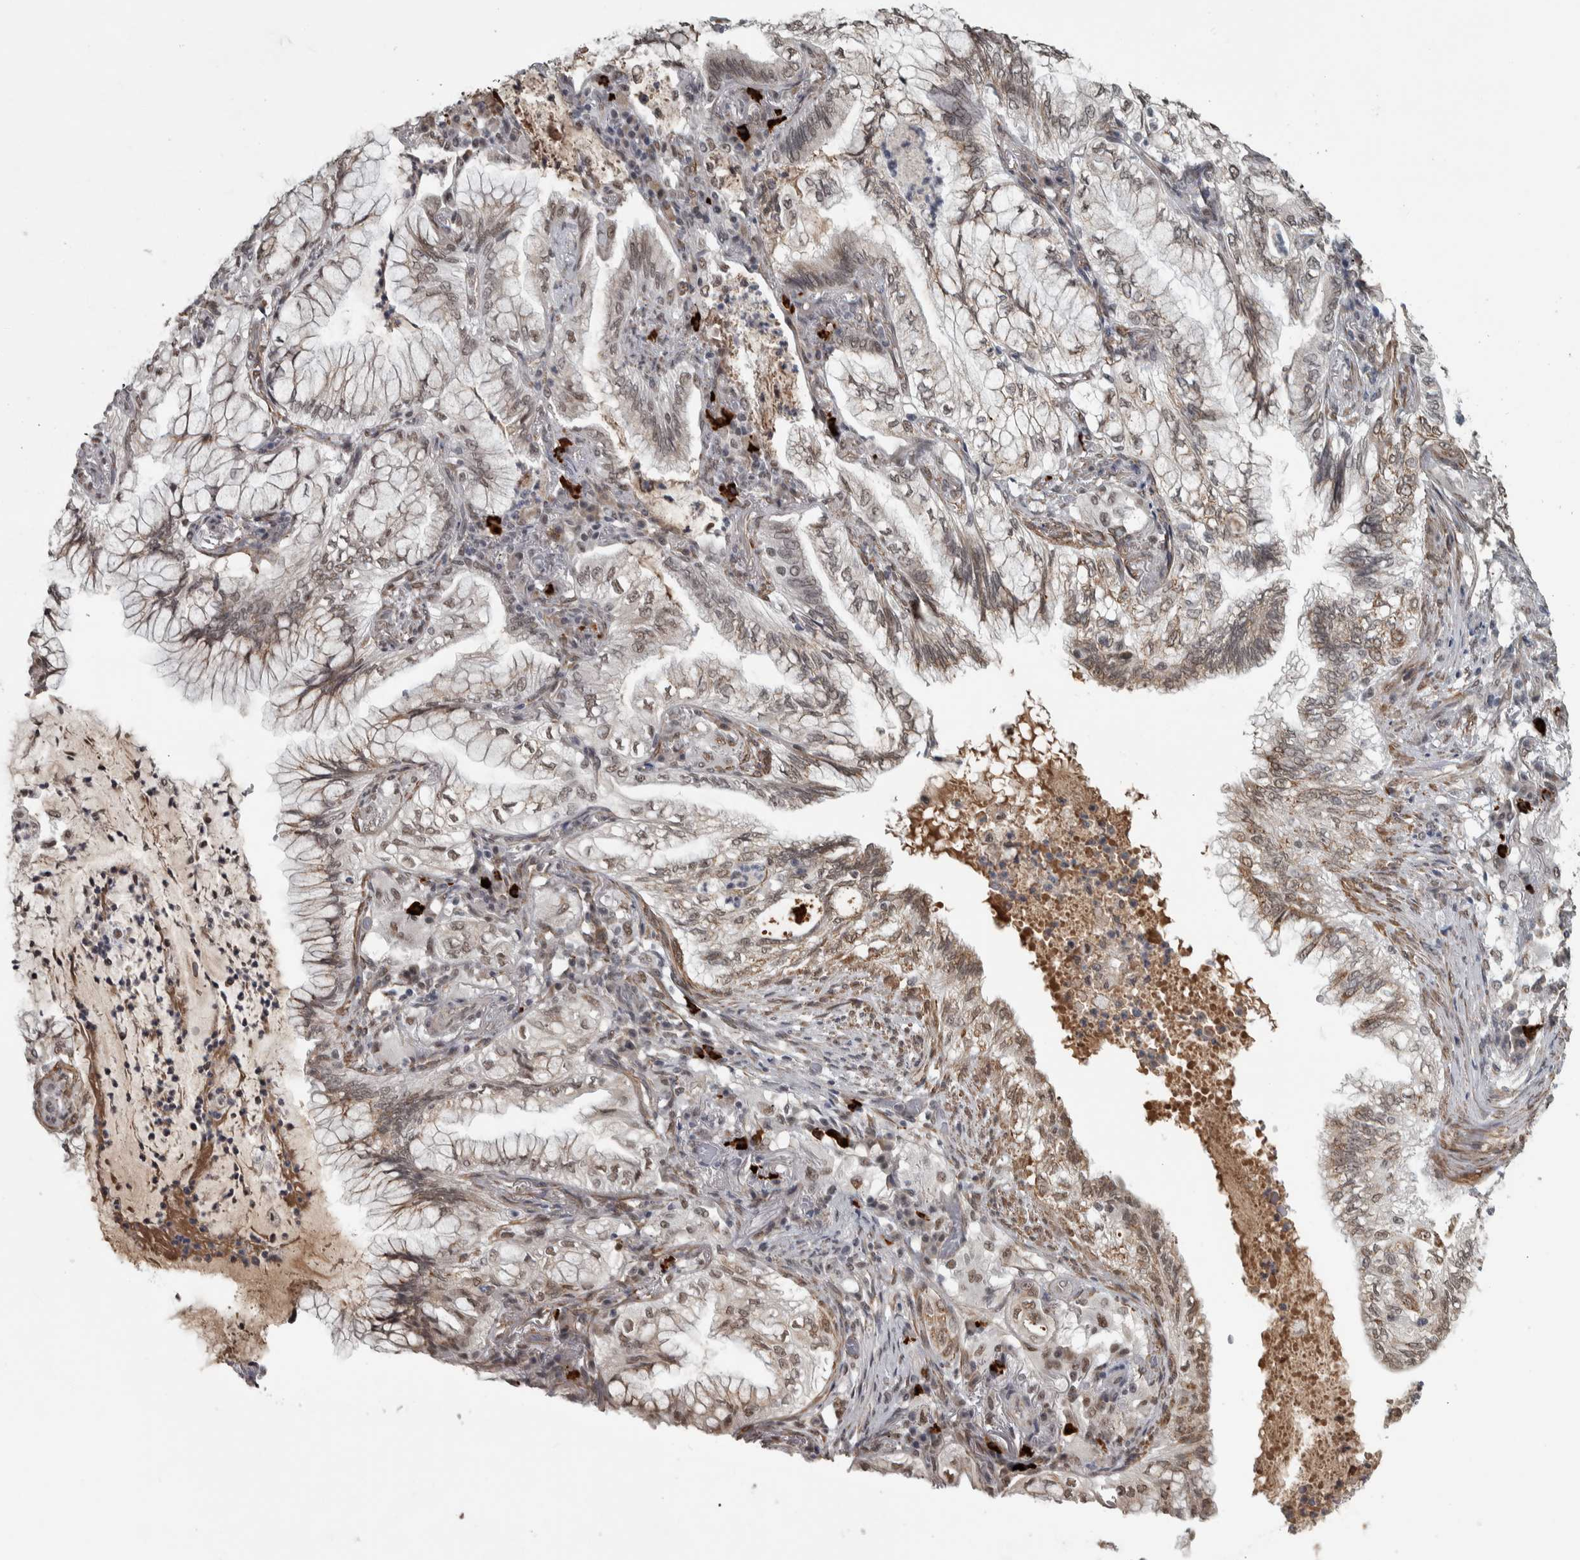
{"staining": {"intensity": "weak", "quantity": "25%-75%", "location": "cytoplasmic/membranous,nuclear"}, "tissue": "lung cancer", "cell_type": "Tumor cells", "image_type": "cancer", "snomed": [{"axis": "morphology", "description": "Adenocarcinoma, NOS"}, {"axis": "topography", "description": "Lung"}], "caption": "Adenocarcinoma (lung) stained with a brown dye reveals weak cytoplasmic/membranous and nuclear positive expression in about 25%-75% of tumor cells.", "gene": "DDX42", "patient": {"sex": "female", "age": 70}}